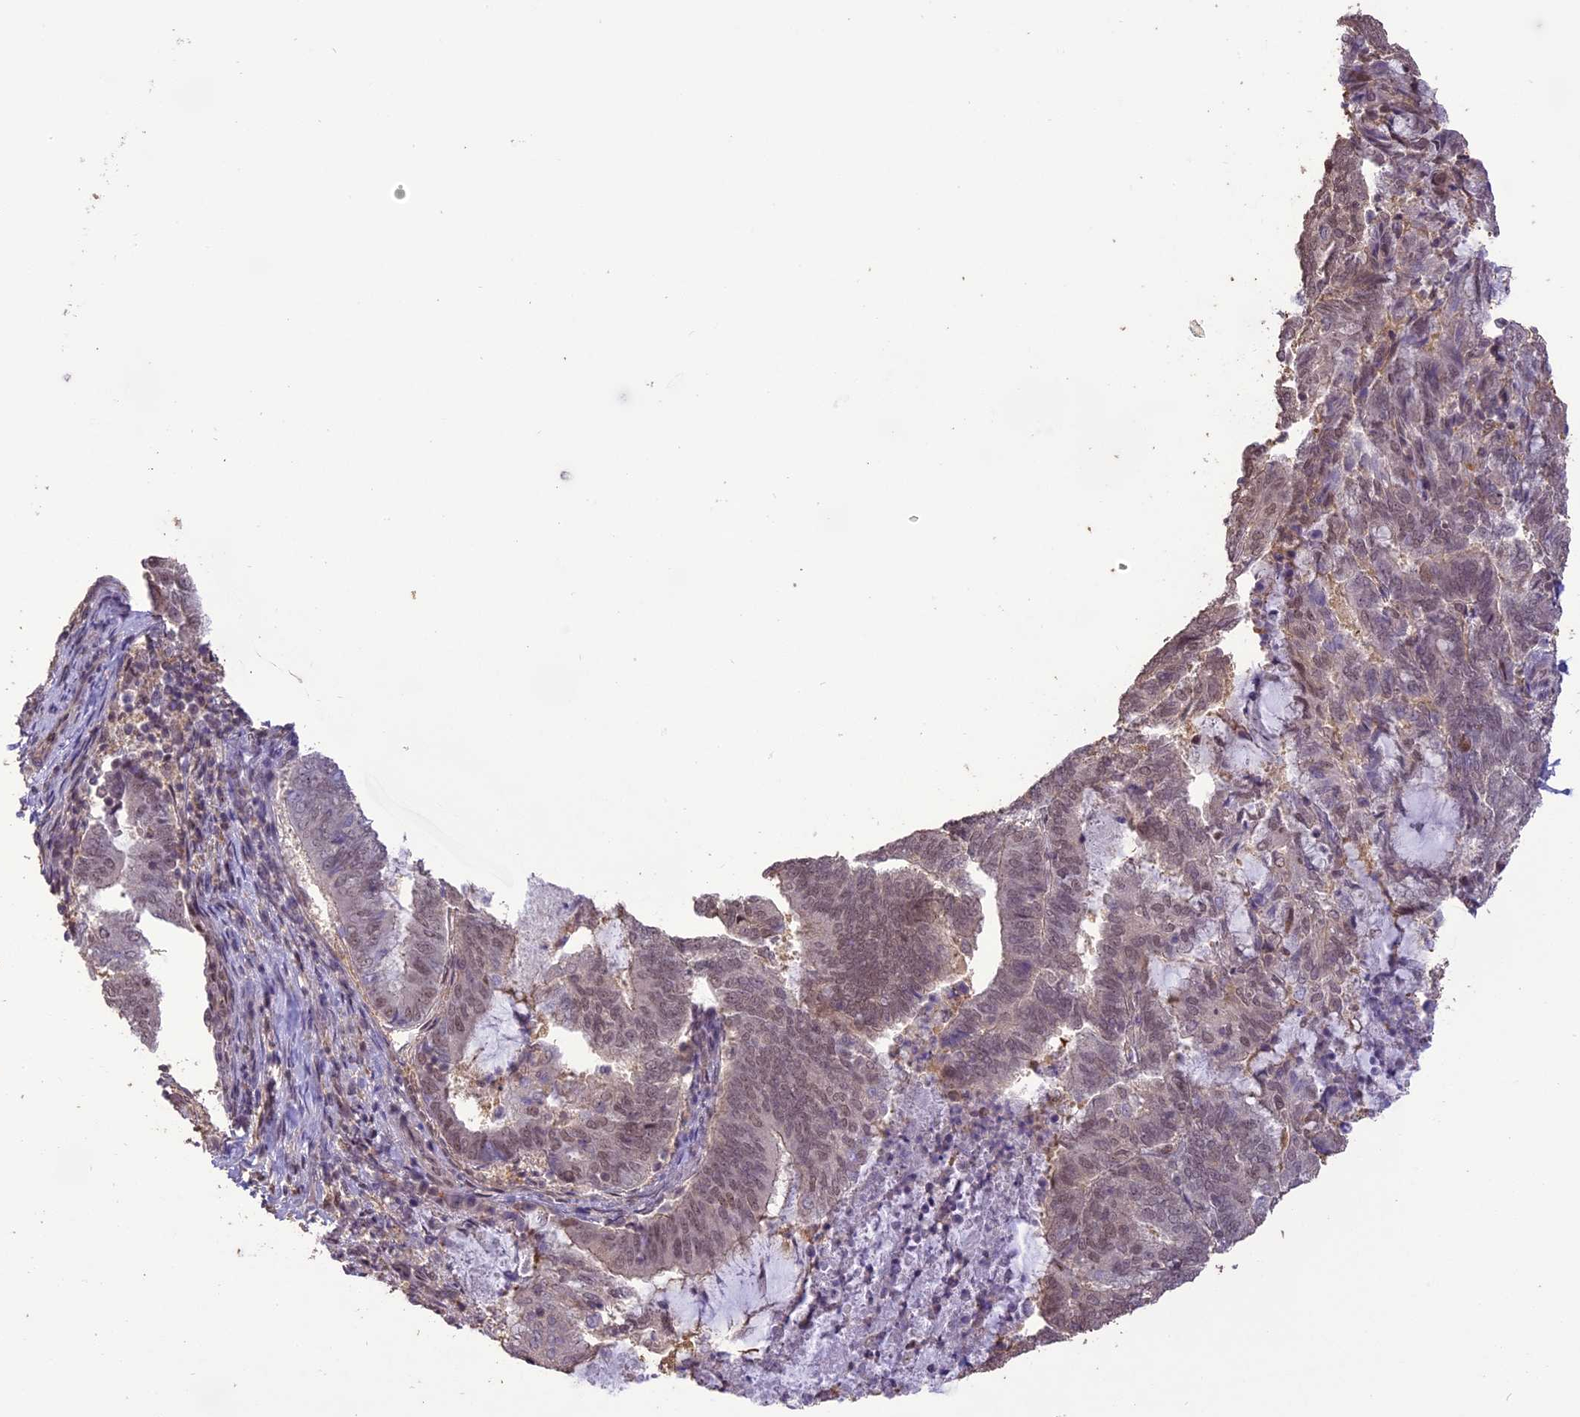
{"staining": {"intensity": "weak", "quantity": ">75%", "location": "nuclear"}, "tissue": "endometrial cancer", "cell_type": "Tumor cells", "image_type": "cancer", "snomed": [{"axis": "morphology", "description": "Adenocarcinoma, NOS"}, {"axis": "topography", "description": "Endometrium"}], "caption": "Immunohistochemical staining of human endometrial adenocarcinoma demonstrates weak nuclear protein positivity in approximately >75% of tumor cells.", "gene": "TIGD7", "patient": {"sex": "female", "age": 80}}